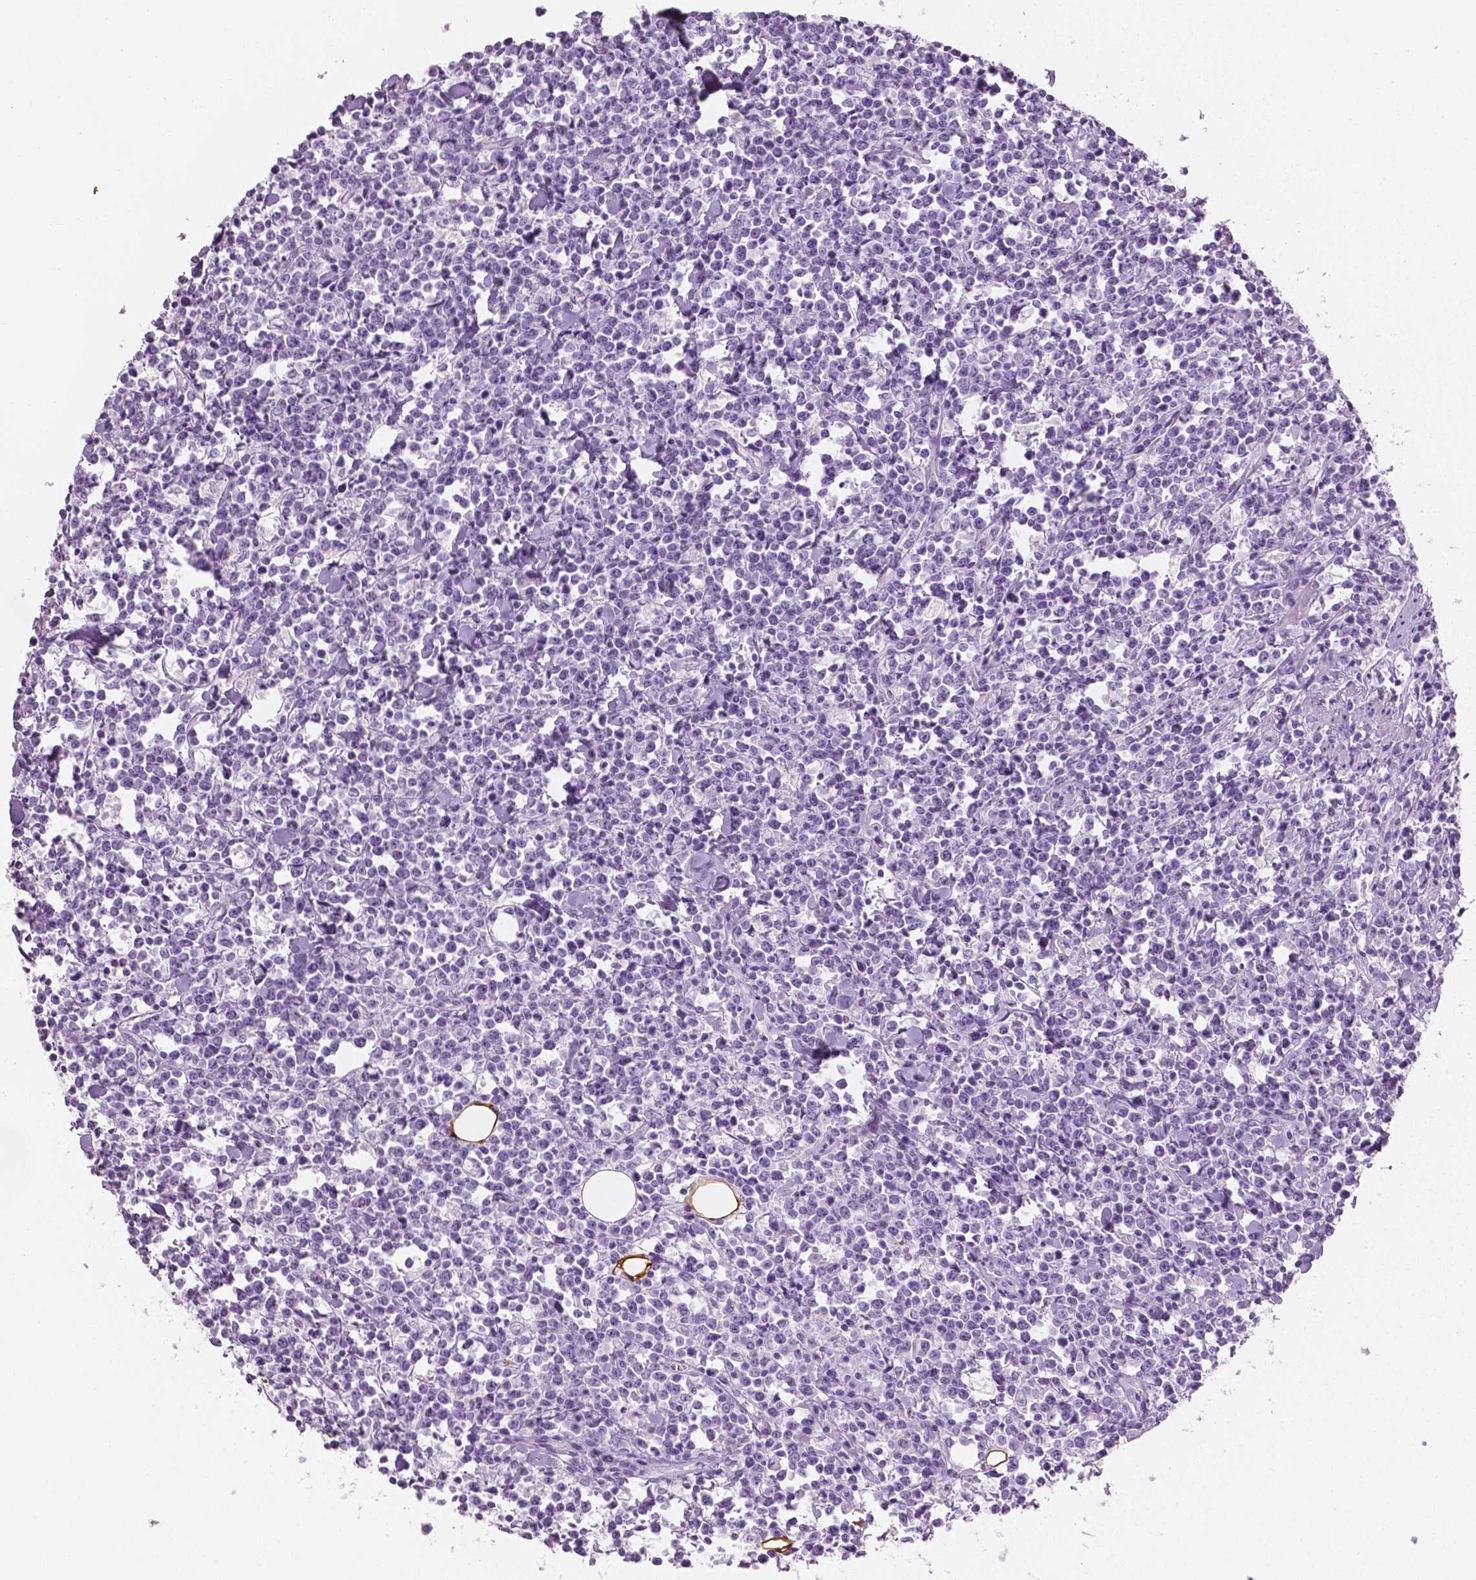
{"staining": {"intensity": "negative", "quantity": "none", "location": "none"}, "tissue": "lymphoma", "cell_type": "Tumor cells", "image_type": "cancer", "snomed": [{"axis": "morphology", "description": "Malignant lymphoma, non-Hodgkin's type, High grade"}, {"axis": "topography", "description": "Small intestine"}], "caption": "Immunohistochemistry of lymphoma reveals no expression in tumor cells.", "gene": "PLIN4", "patient": {"sex": "female", "age": 56}}